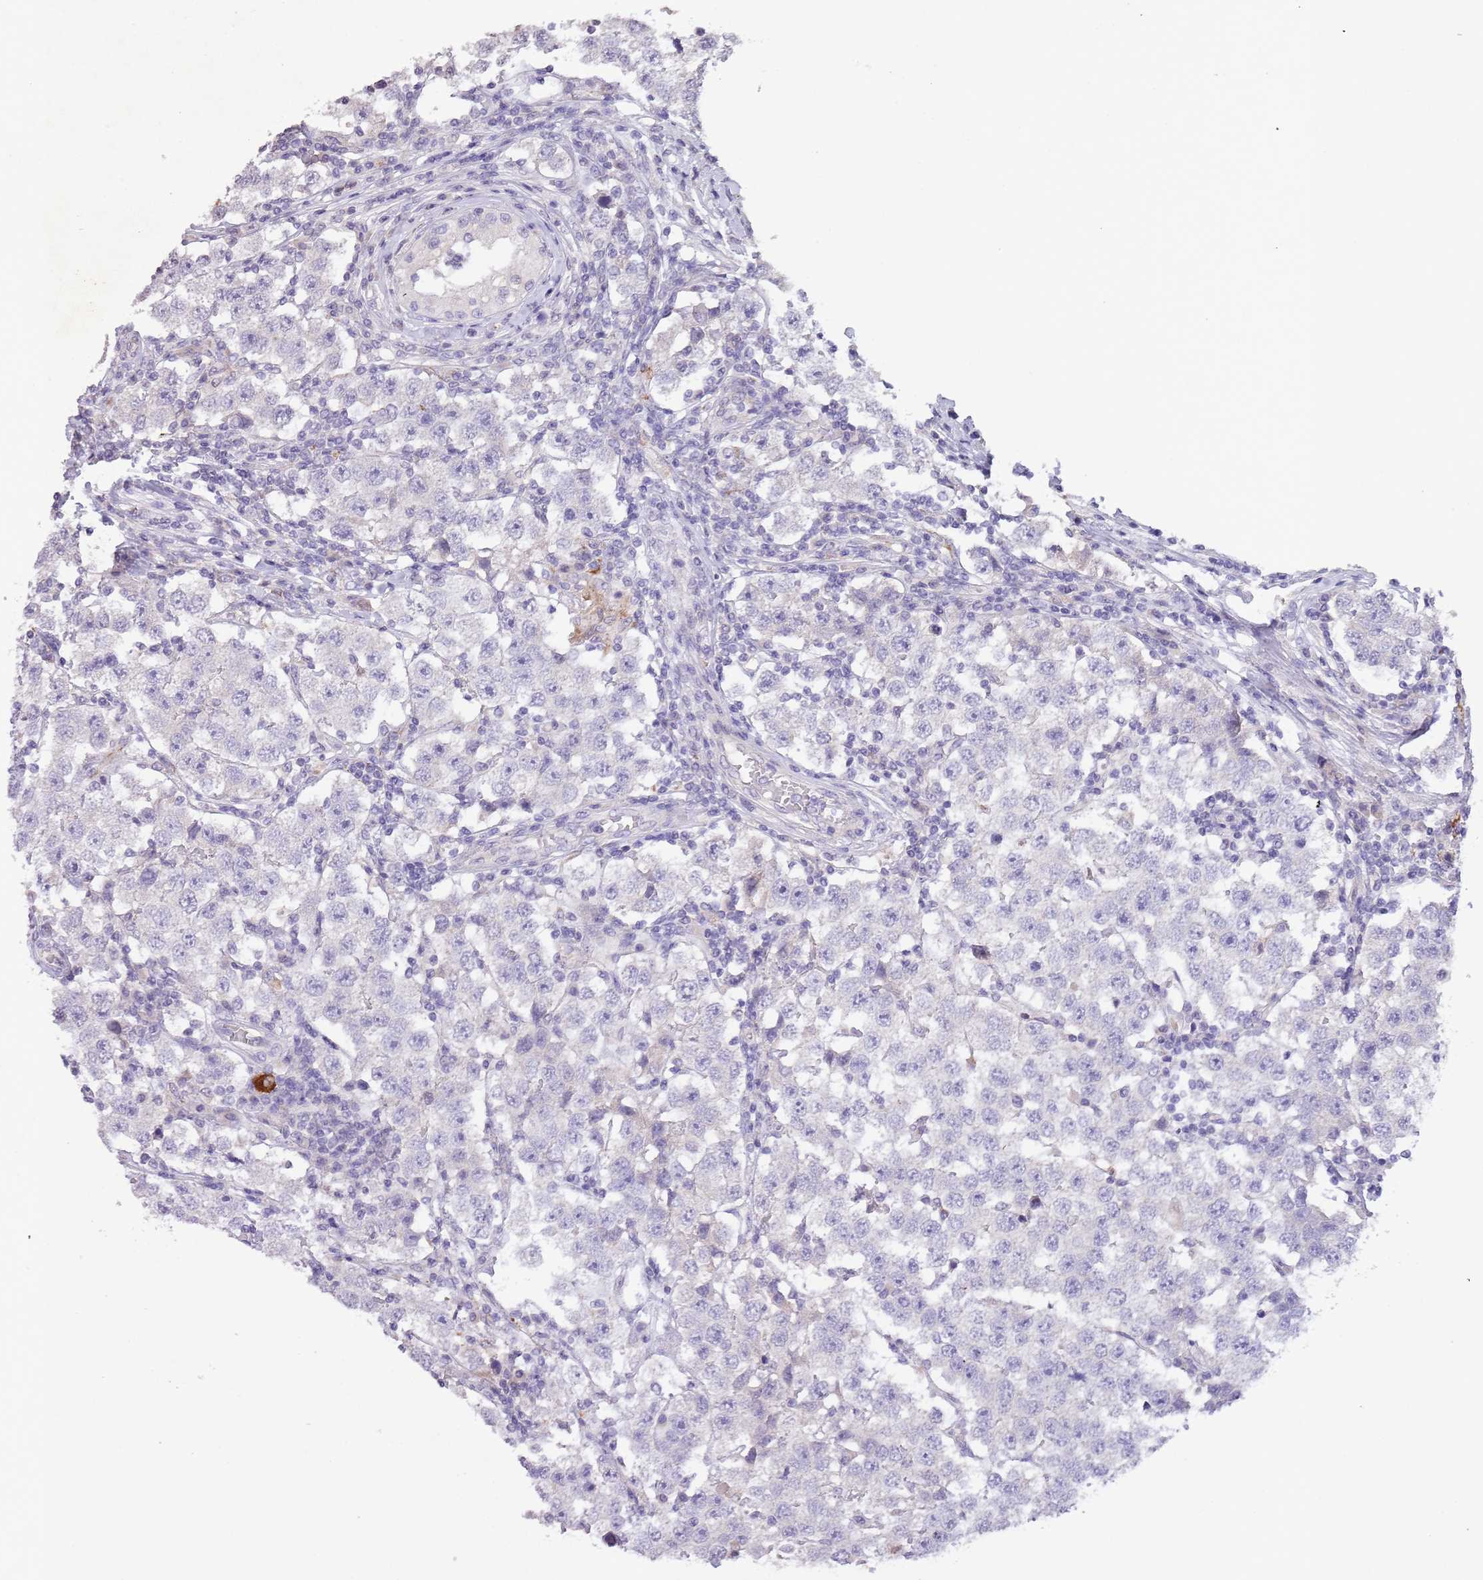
{"staining": {"intensity": "negative", "quantity": "none", "location": "none"}, "tissue": "testis cancer", "cell_type": "Tumor cells", "image_type": "cancer", "snomed": [{"axis": "morphology", "description": "Seminoma, NOS"}, {"axis": "topography", "description": "Testis"}], "caption": "Testis cancer (seminoma) was stained to show a protein in brown. There is no significant staining in tumor cells.", "gene": "ZNF658", "patient": {"sex": "male", "age": 34}}